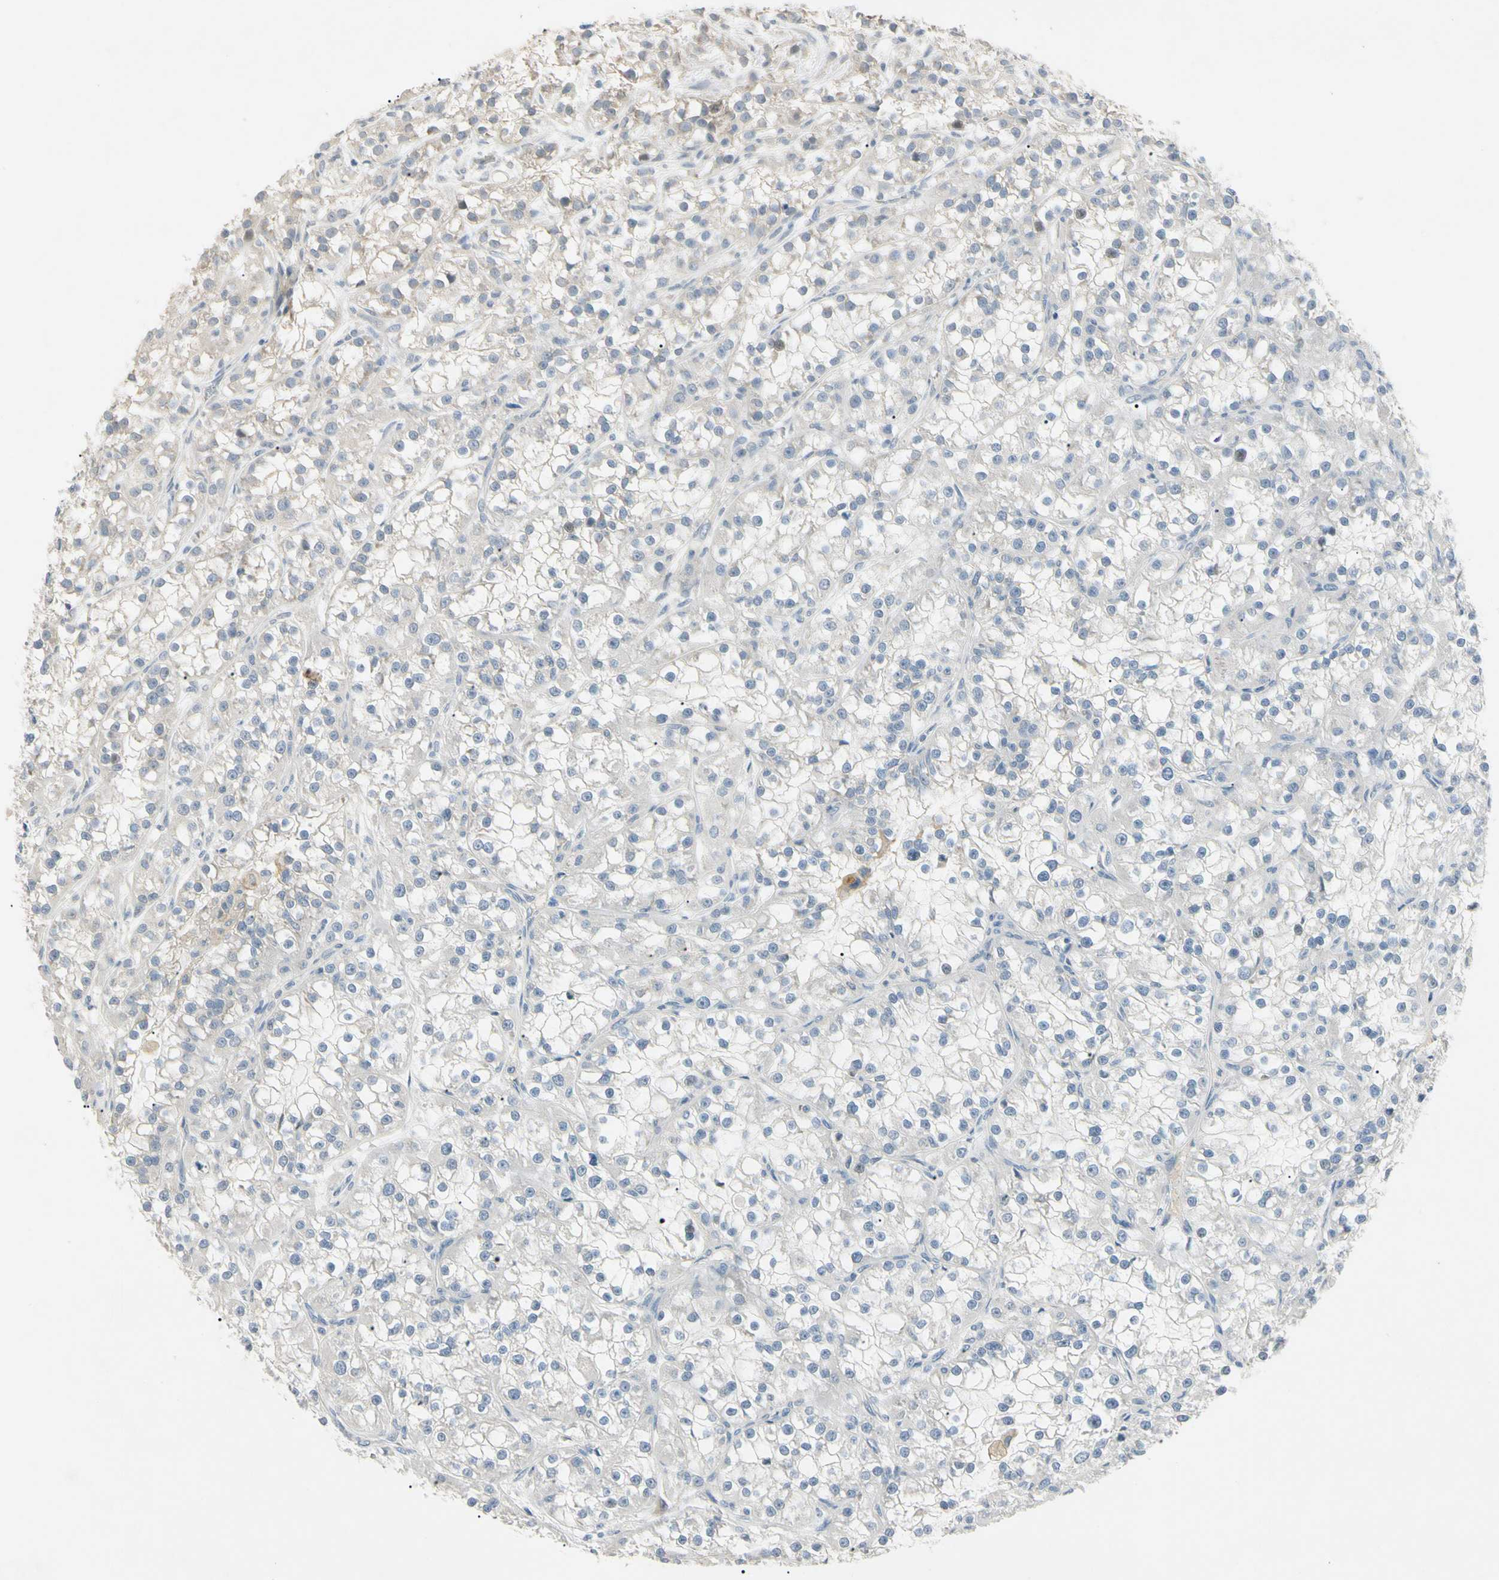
{"staining": {"intensity": "negative", "quantity": "none", "location": "none"}, "tissue": "renal cancer", "cell_type": "Tumor cells", "image_type": "cancer", "snomed": [{"axis": "morphology", "description": "Adenocarcinoma, NOS"}, {"axis": "topography", "description": "Kidney"}], "caption": "Photomicrograph shows no protein expression in tumor cells of renal cancer tissue.", "gene": "PRSS21", "patient": {"sex": "female", "age": 52}}